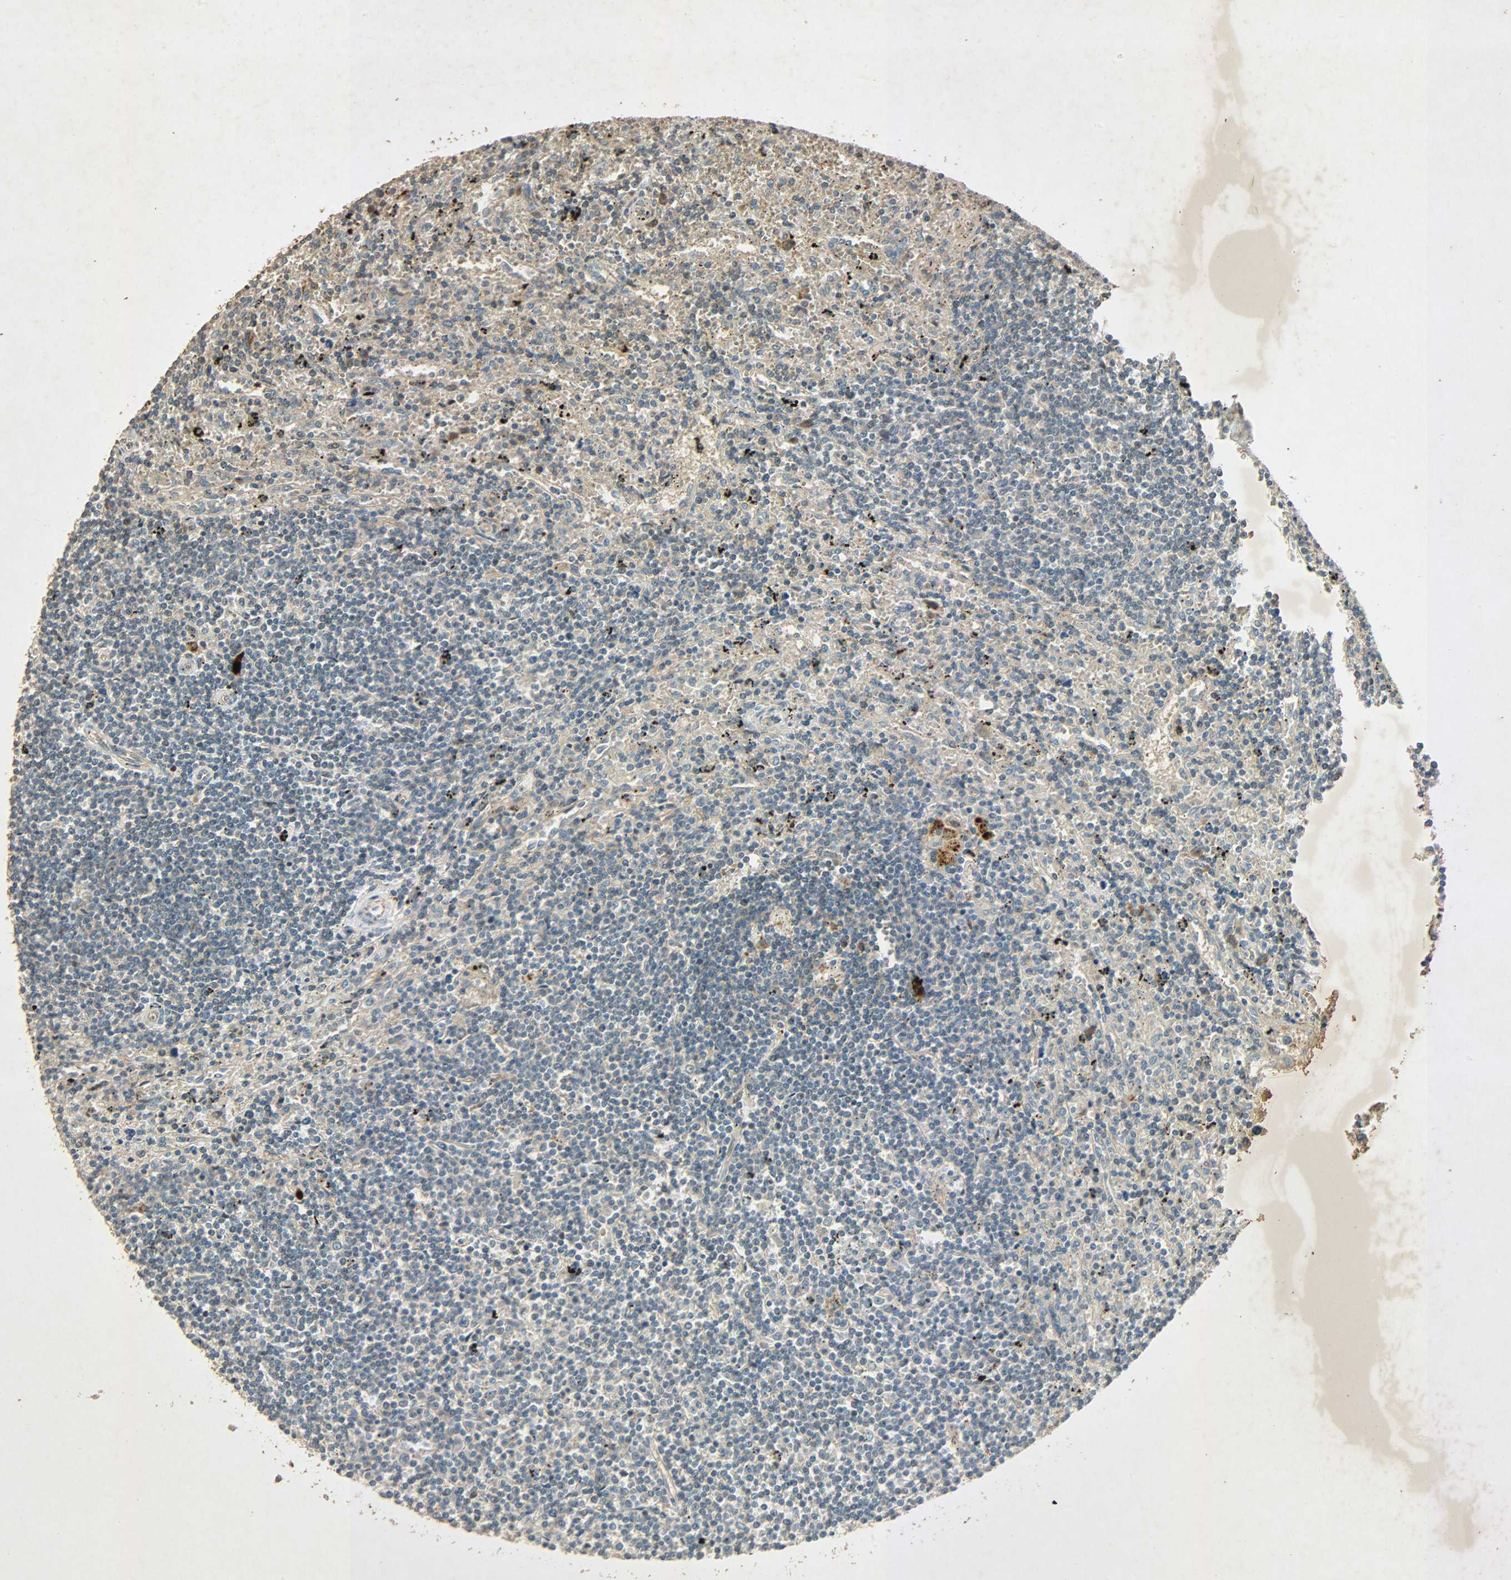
{"staining": {"intensity": "weak", "quantity": ">75%", "location": "cytoplasmic/membranous"}, "tissue": "lymphoma", "cell_type": "Tumor cells", "image_type": "cancer", "snomed": [{"axis": "morphology", "description": "Malignant lymphoma, non-Hodgkin's type, Low grade"}, {"axis": "topography", "description": "Spleen"}], "caption": "Lymphoma stained with a brown dye displays weak cytoplasmic/membranous positive expression in about >75% of tumor cells.", "gene": "ATP2B1", "patient": {"sex": "male", "age": 76}}